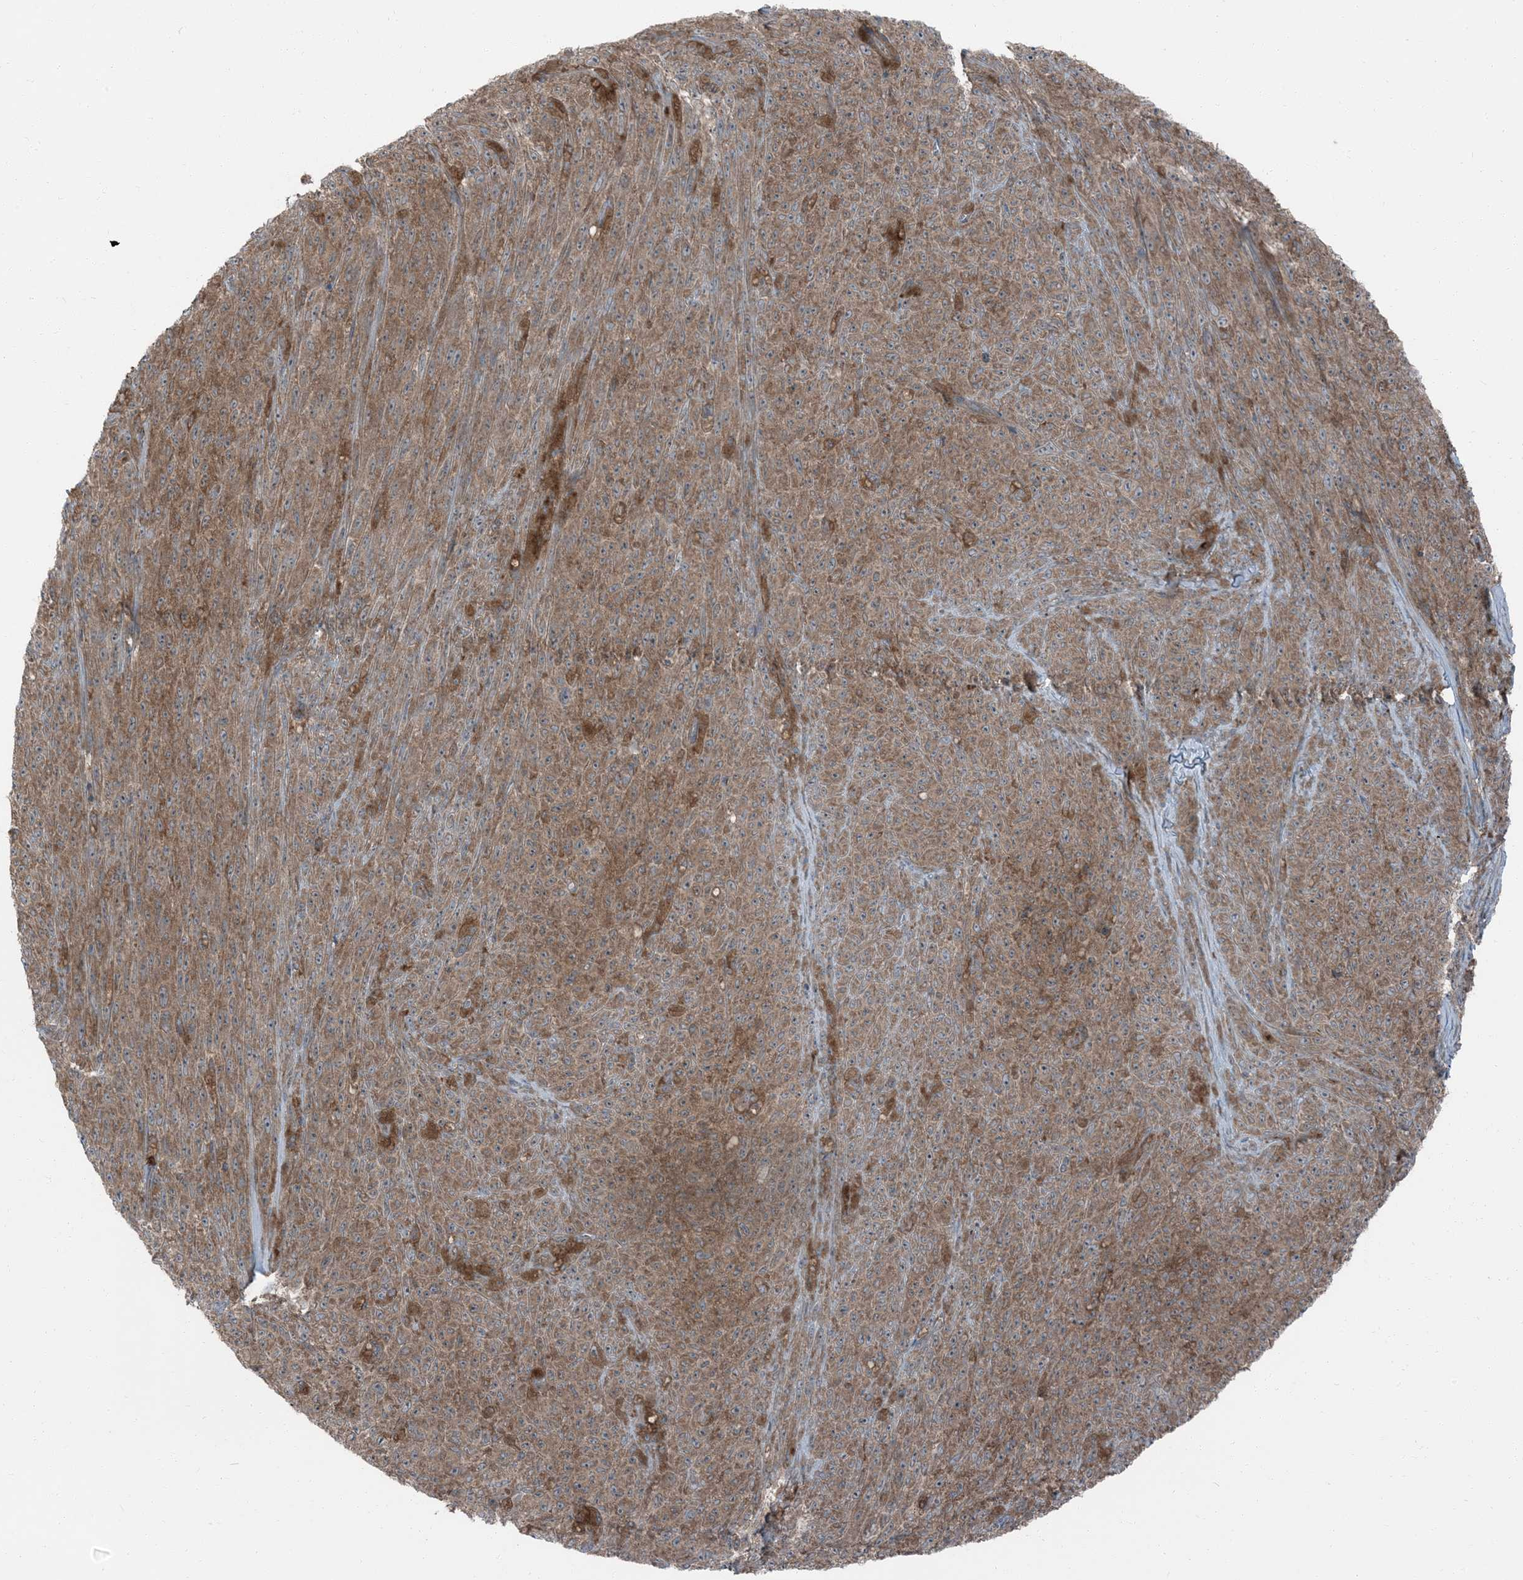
{"staining": {"intensity": "moderate", "quantity": ">75%", "location": "cytoplasmic/membranous"}, "tissue": "melanoma", "cell_type": "Tumor cells", "image_type": "cancer", "snomed": [{"axis": "morphology", "description": "Malignant melanoma, NOS"}, {"axis": "topography", "description": "Skin"}], "caption": "Immunohistochemistry (IHC) (DAB) staining of malignant melanoma displays moderate cytoplasmic/membranous protein positivity in approximately >75% of tumor cells.", "gene": "RAB3GAP1", "patient": {"sex": "female", "age": 82}}